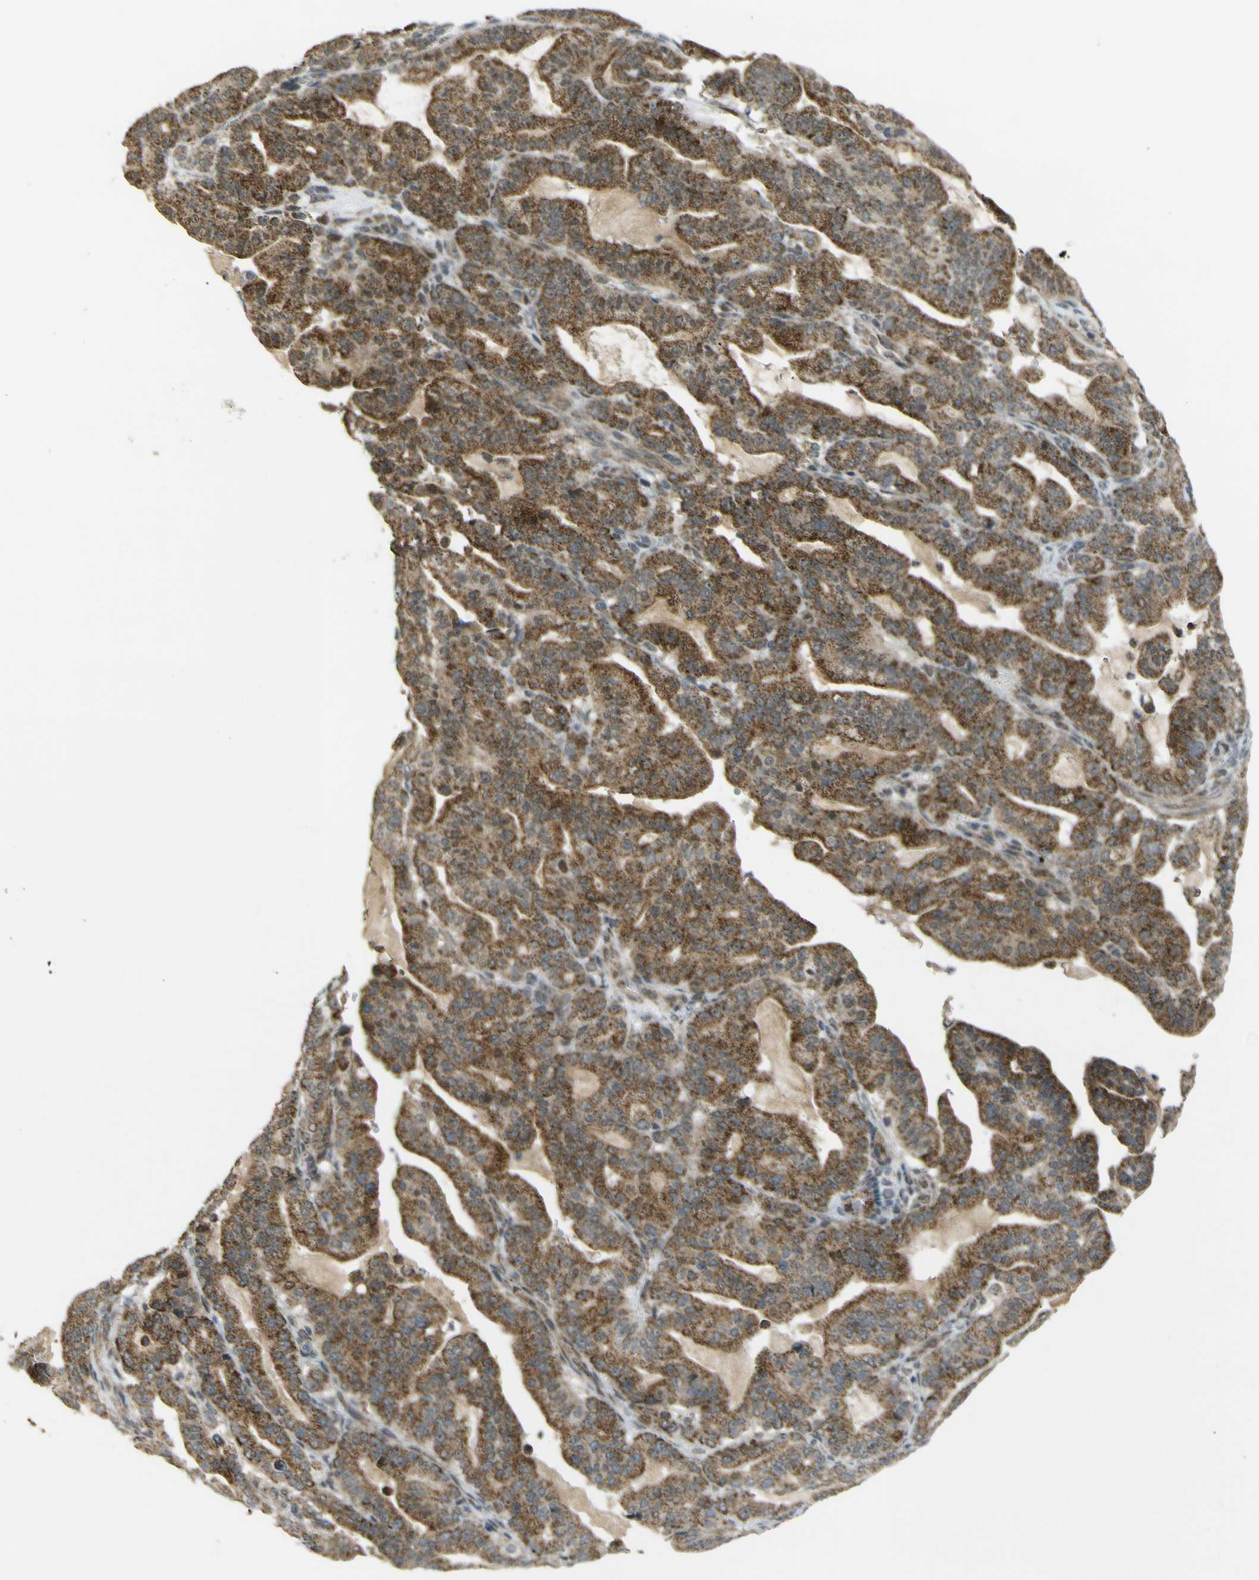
{"staining": {"intensity": "moderate", "quantity": ">75%", "location": "cytoplasmic/membranous"}, "tissue": "pancreatic cancer", "cell_type": "Tumor cells", "image_type": "cancer", "snomed": [{"axis": "morphology", "description": "Adenocarcinoma, NOS"}, {"axis": "topography", "description": "Pancreas"}], "caption": "A brown stain shows moderate cytoplasmic/membranous staining of a protein in human pancreatic cancer (adenocarcinoma) tumor cells. The staining was performed using DAB to visualize the protein expression in brown, while the nuclei were stained in blue with hematoxylin (Magnification: 20x).", "gene": "ACBD5", "patient": {"sex": "male", "age": 63}}